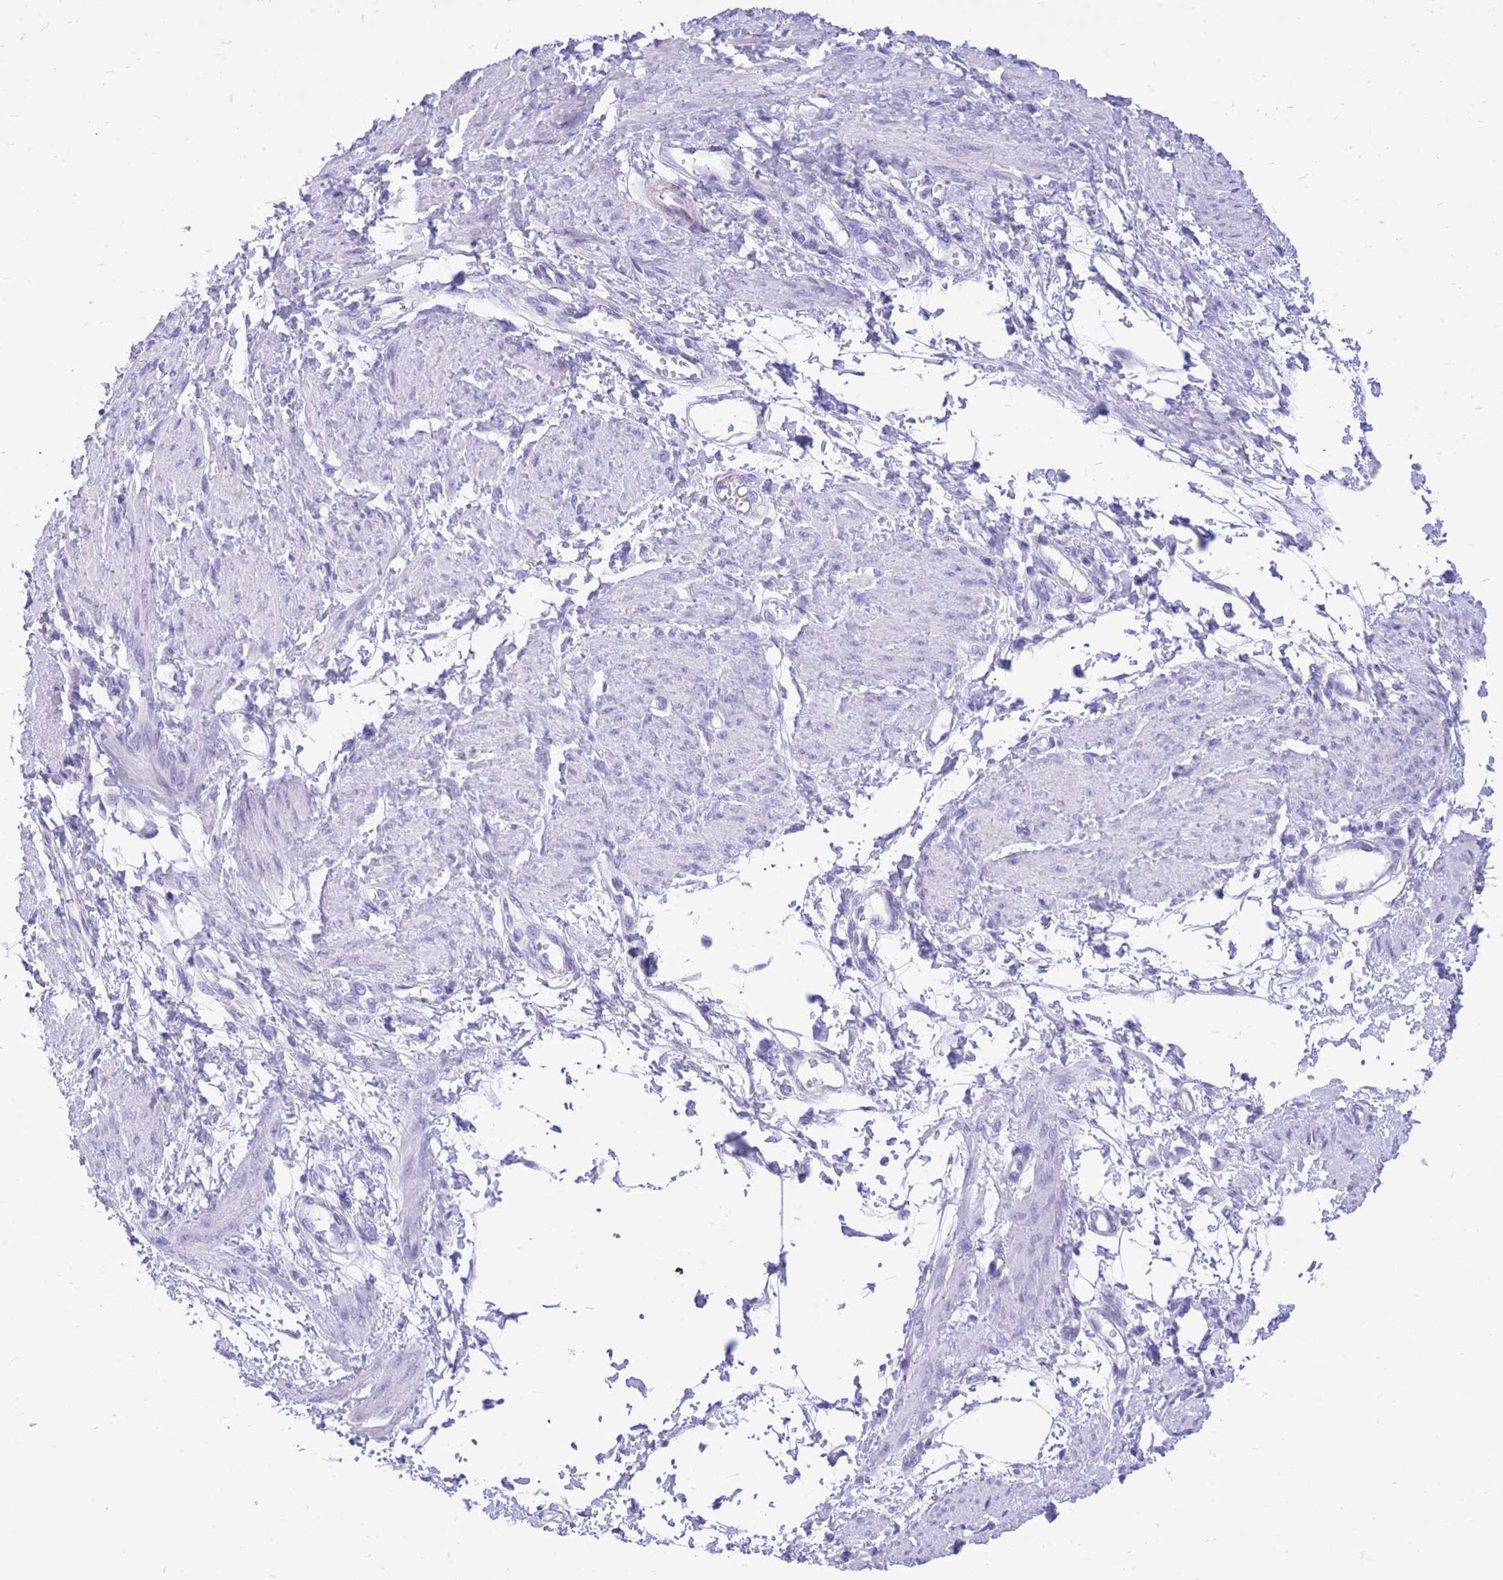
{"staining": {"intensity": "negative", "quantity": "none", "location": "none"}, "tissue": "smooth muscle", "cell_type": "Smooth muscle cells", "image_type": "normal", "snomed": [{"axis": "morphology", "description": "Normal tissue, NOS"}, {"axis": "topography", "description": "Smooth muscle"}, {"axis": "topography", "description": "Uterus"}], "caption": "Smooth muscle stained for a protein using IHC shows no expression smooth muscle cells.", "gene": "ZFP62", "patient": {"sex": "female", "age": 39}}